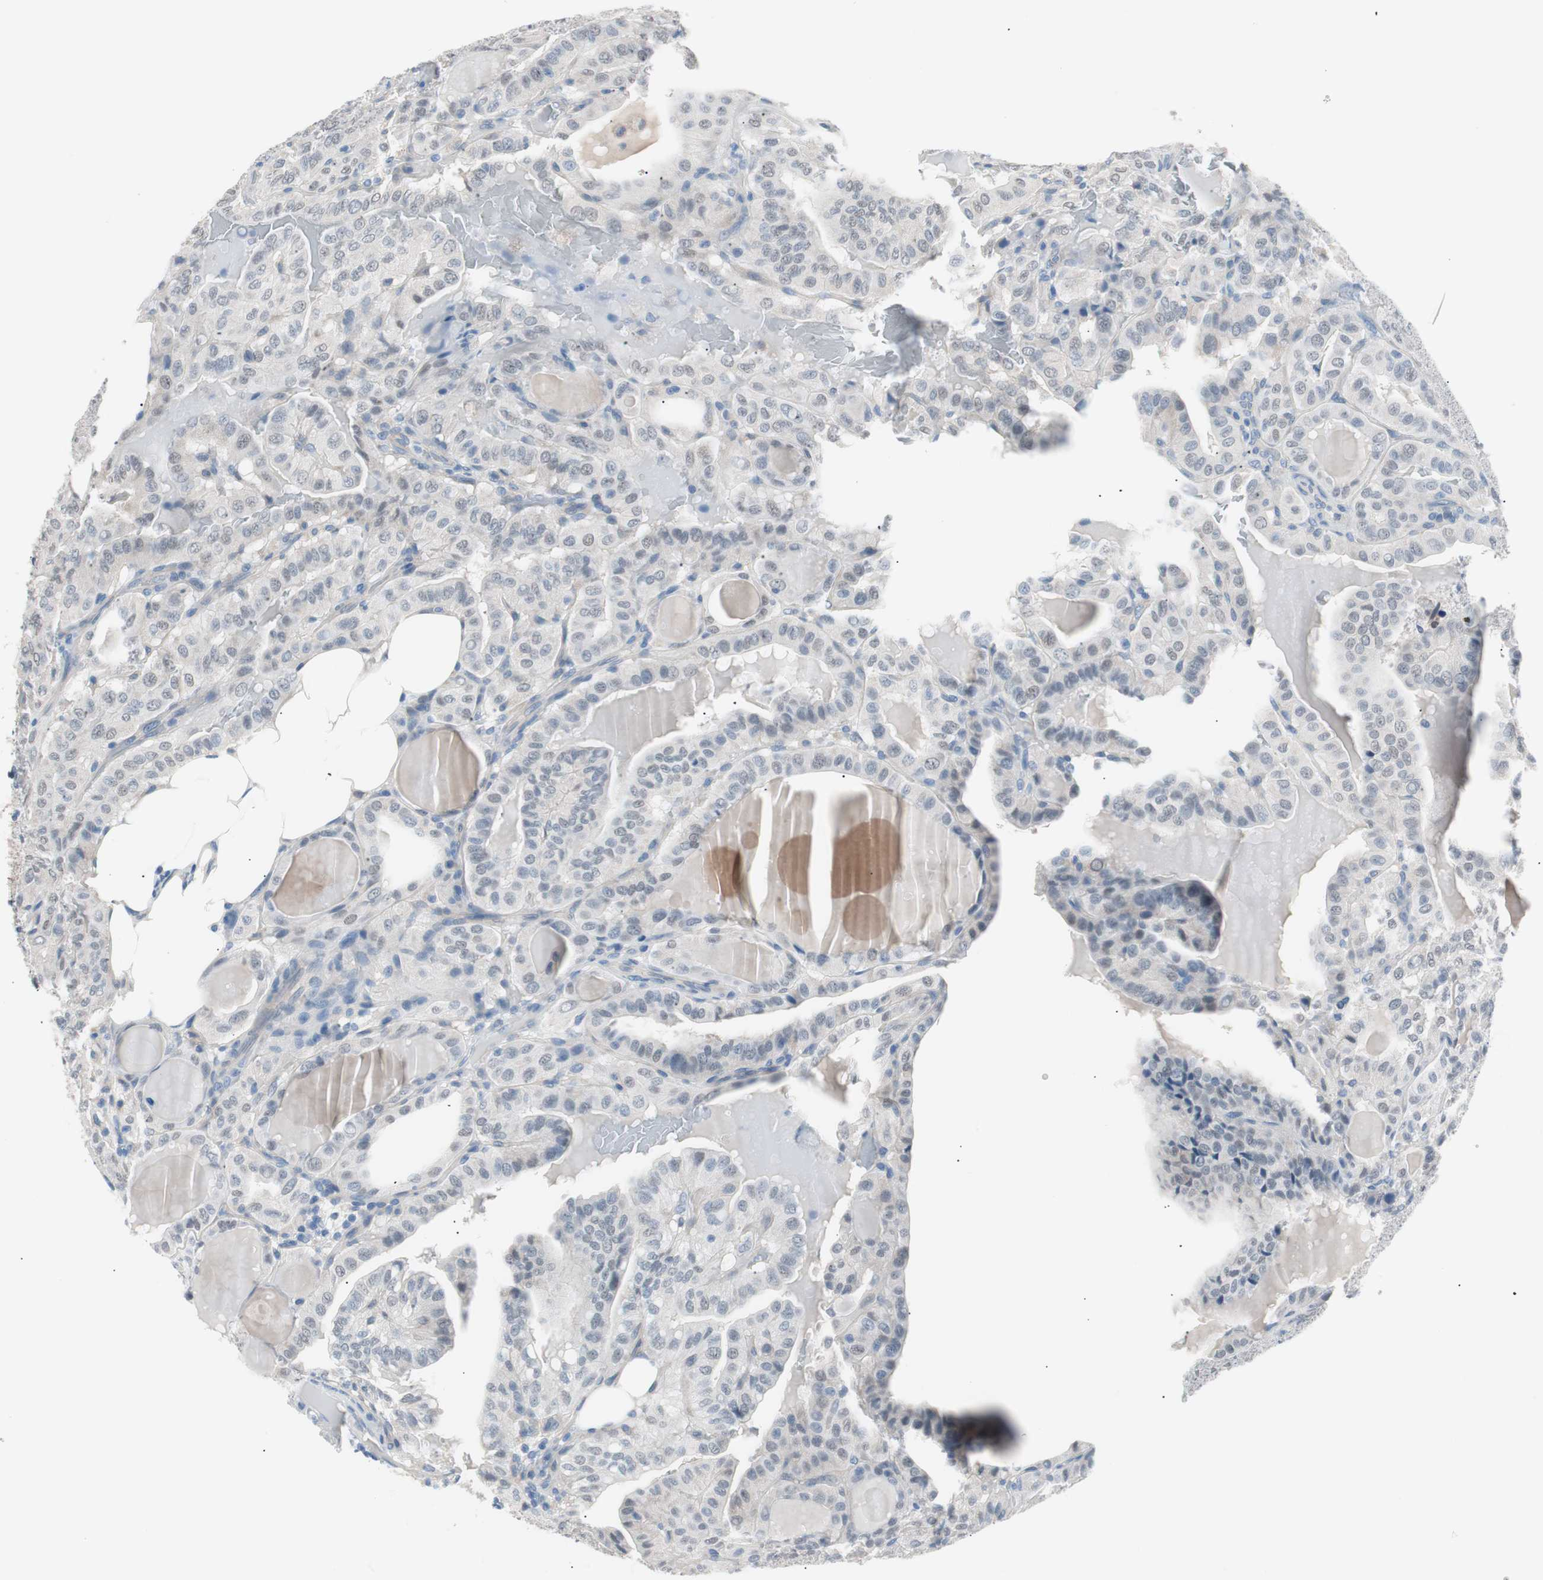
{"staining": {"intensity": "negative", "quantity": "none", "location": "none"}, "tissue": "thyroid cancer", "cell_type": "Tumor cells", "image_type": "cancer", "snomed": [{"axis": "morphology", "description": "Papillary adenocarcinoma, NOS"}, {"axis": "topography", "description": "Thyroid gland"}], "caption": "There is no significant expression in tumor cells of thyroid papillary adenocarcinoma.", "gene": "VIL1", "patient": {"sex": "male", "age": 77}}